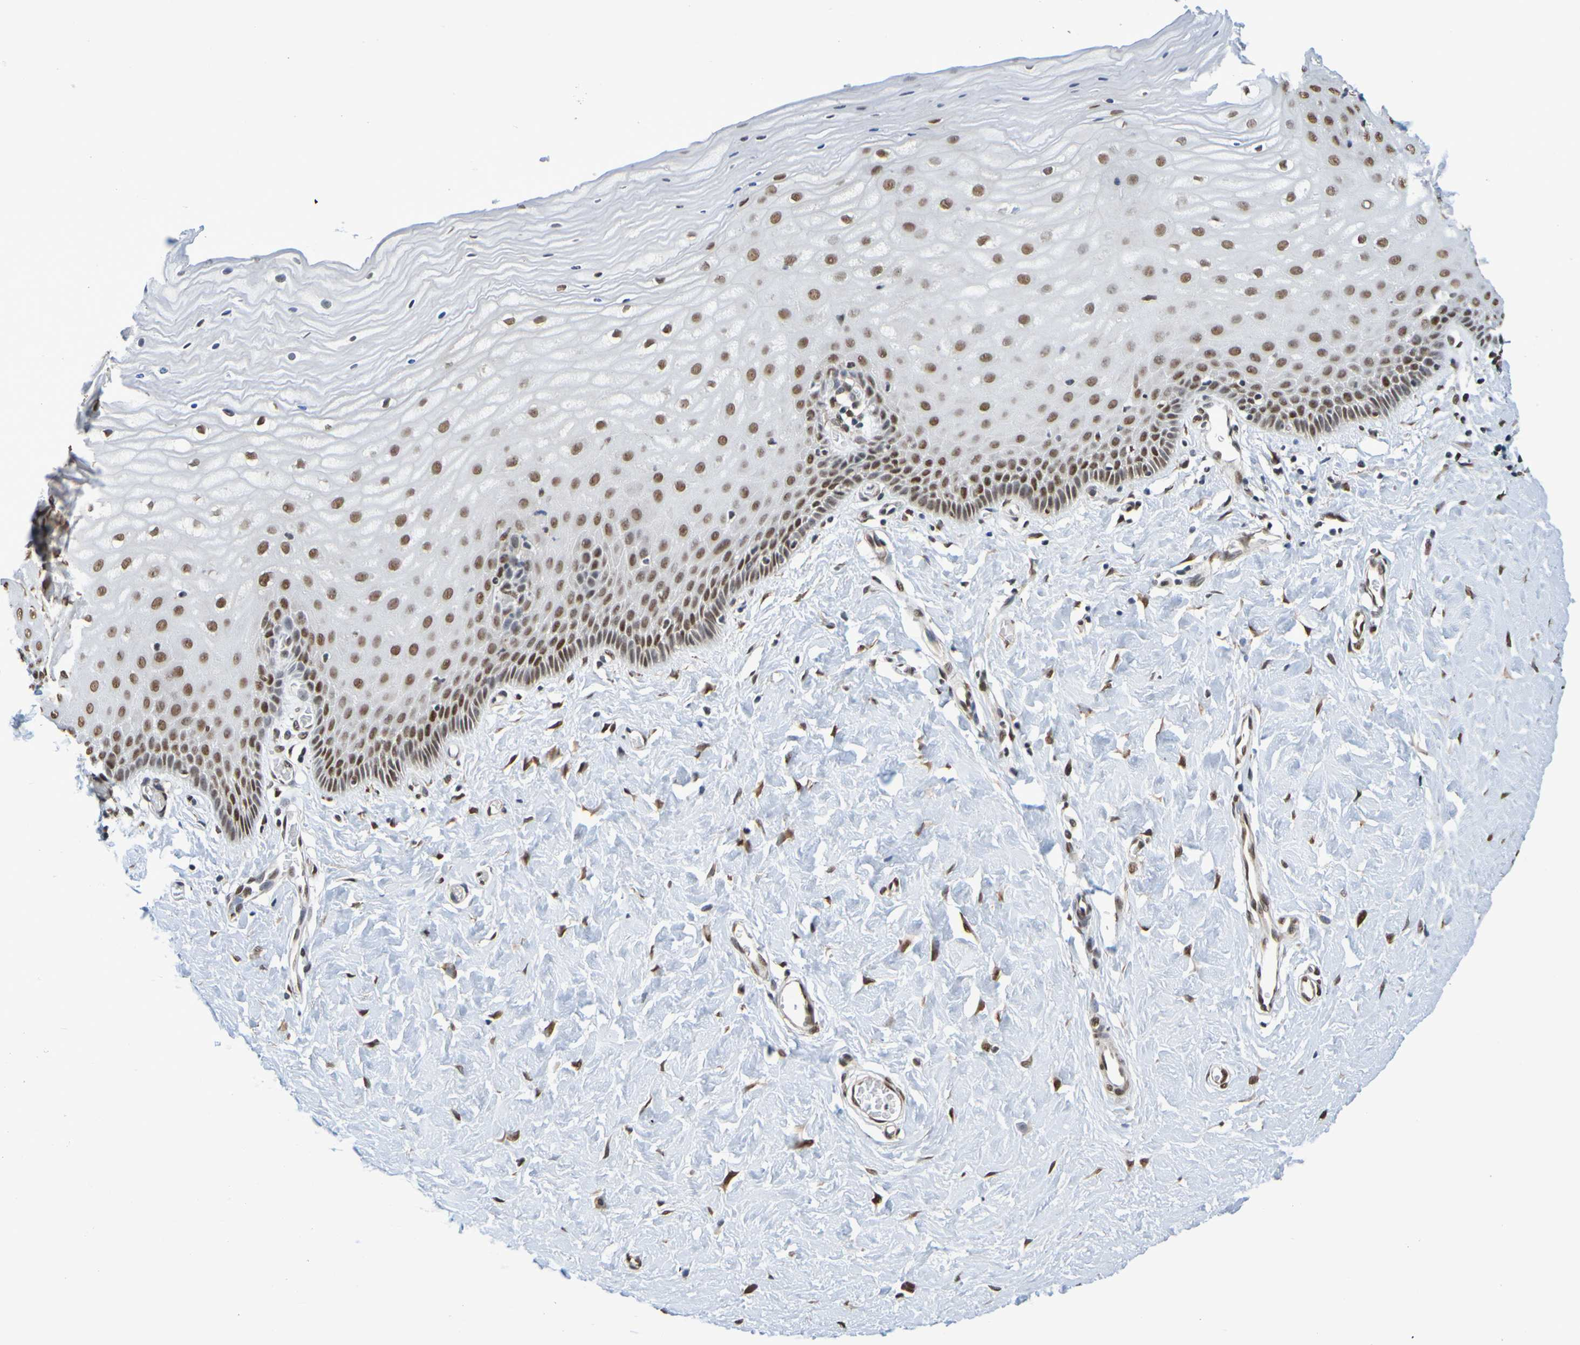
{"staining": {"intensity": "moderate", "quantity": ">75%", "location": "nuclear"}, "tissue": "cervix", "cell_type": "Glandular cells", "image_type": "normal", "snomed": [{"axis": "morphology", "description": "Normal tissue, NOS"}, {"axis": "topography", "description": "Cervix"}], "caption": "The photomicrograph reveals immunohistochemical staining of benign cervix. There is moderate nuclear staining is present in about >75% of glandular cells.", "gene": "HDAC2", "patient": {"sex": "female", "age": 55}}